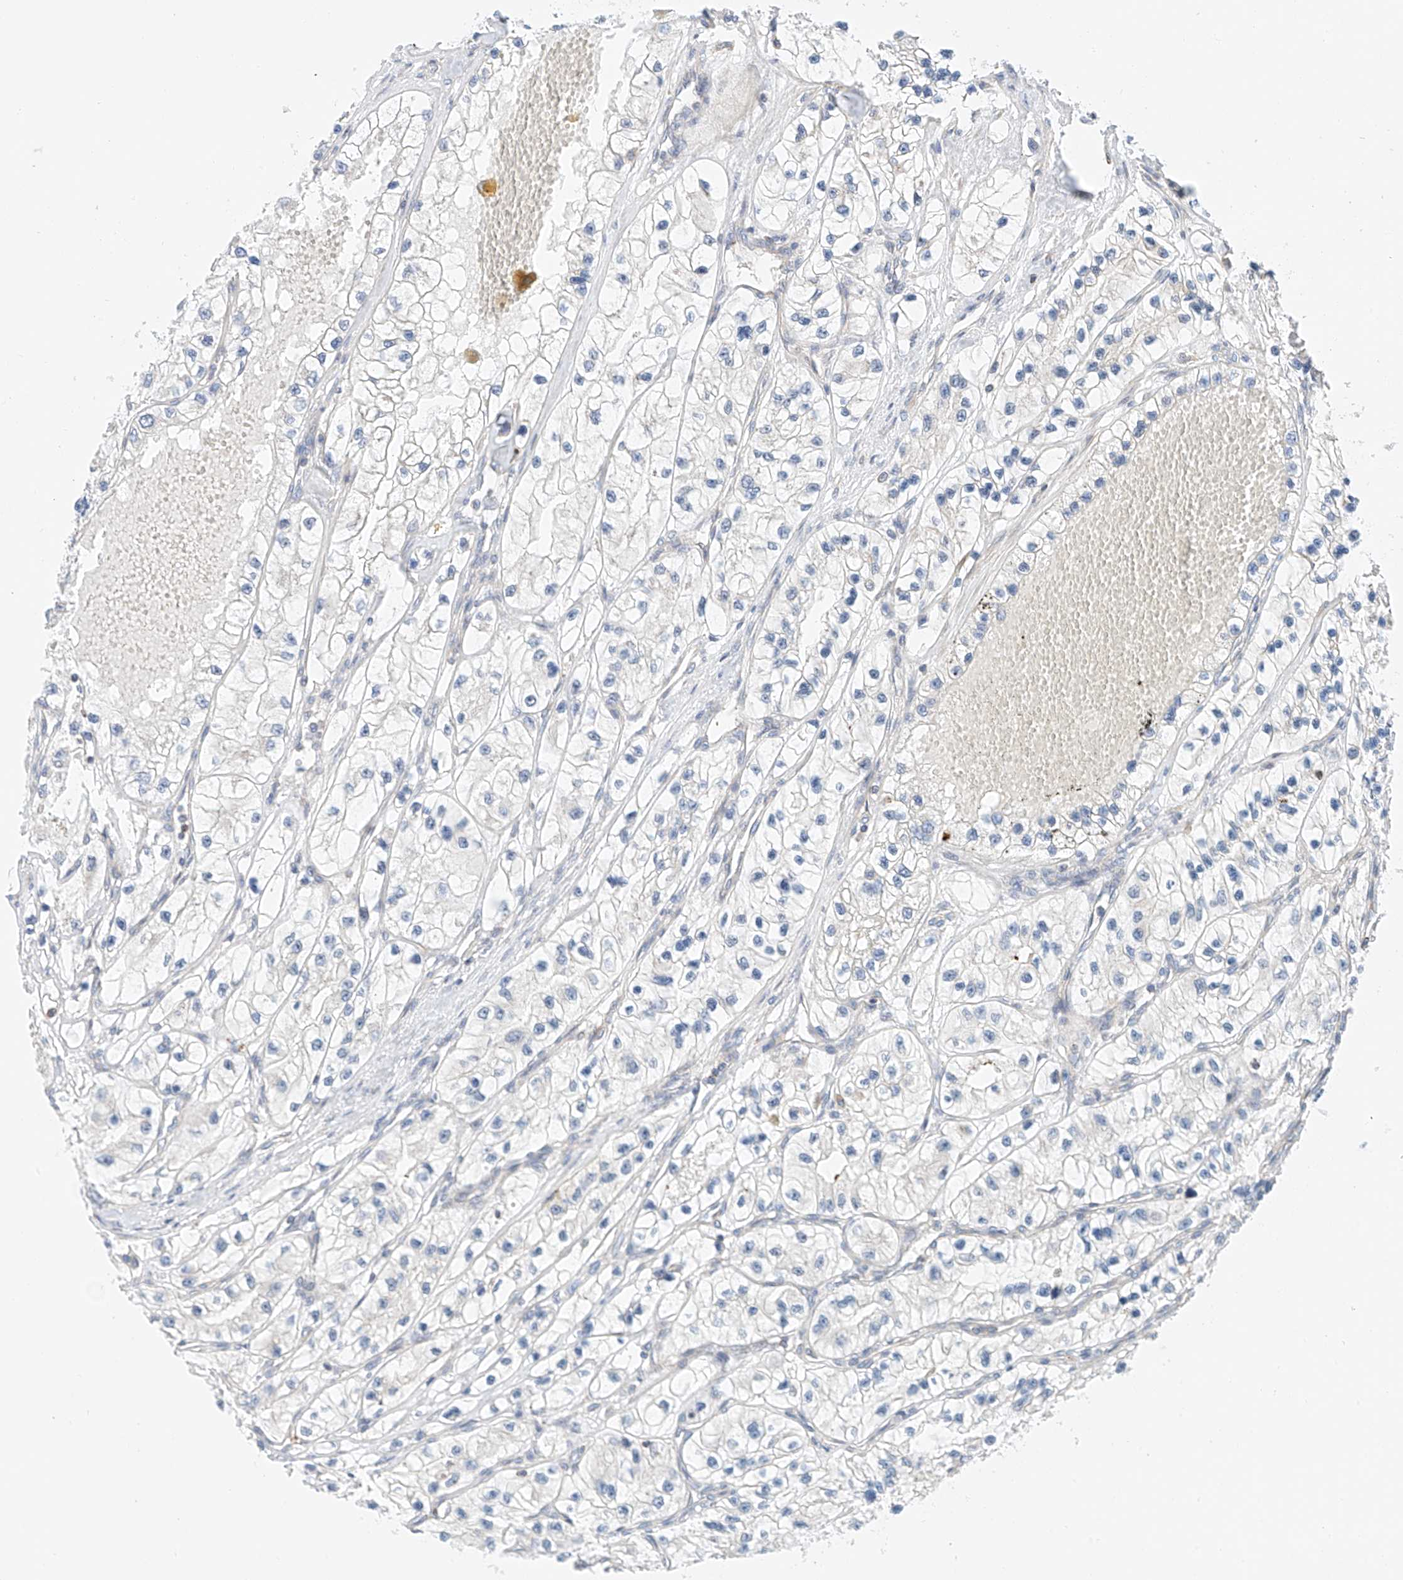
{"staining": {"intensity": "negative", "quantity": "none", "location": "none"}, "tissue": "renal cancer", "cell_type": "Tumor cells", "image_type": "cancer", "snomed": [{"axis": "morphology", "description": "Adenocarcinoma, NOS"}, {"axis": "topography", "description": "Kidney"}], "caption": "An immunohistochemistry micrograph of renal adenocarcinoma is shown. There is no staining in tumor cells of renal adenocarcinoma. (Stains: DAB (3,3'-diaminobenzidine) immunohistochemistry (IHC) with hematoxylin counter stain, Microscopy: brightfield microscopy at high magnification).", "gene": "MFN2", "patient": {"sex": "female", "age": 57}}